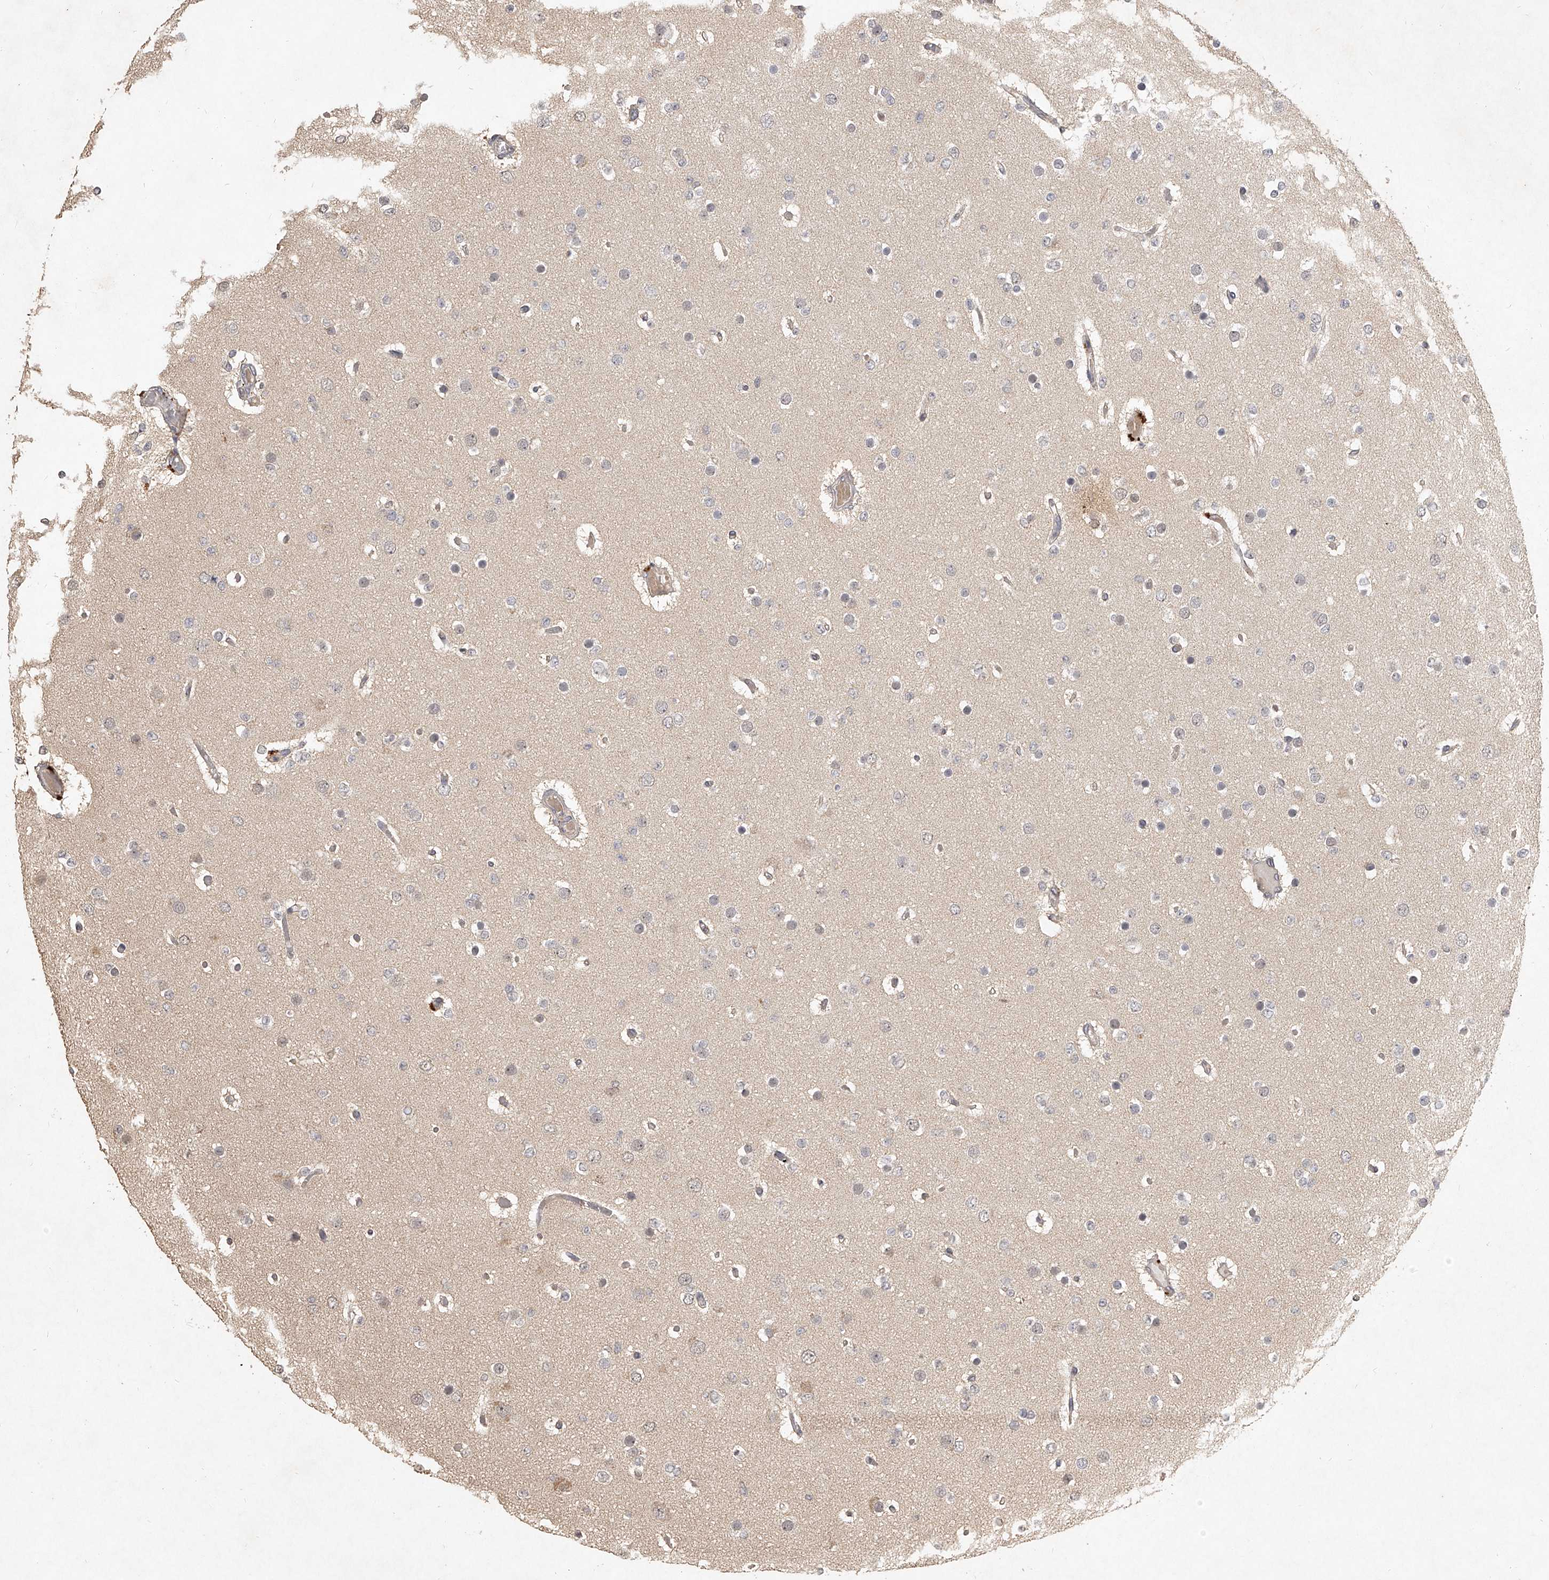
{"staining": {"intensity": "negative", "quantity": "none", "location": "none"}, "tissue": "glioma", "cell_type": "Tumor cells", "image_type": "cancer", "snomed": [{"axis": "morphology", "description": "Glioma, malignant, Low grade"}, {"axis": "topography", "description": "Brain"}], "caption": "Histopathology image shows no protein positivity in tumor cells of malignant glioma (low-grade) tissue. (DAB immunohistochemistry (IHC) visualized using brightfield microscopy, high magnification).", "gene": "SLC37A1", "patient": {"sex": "female", "age": 22}}